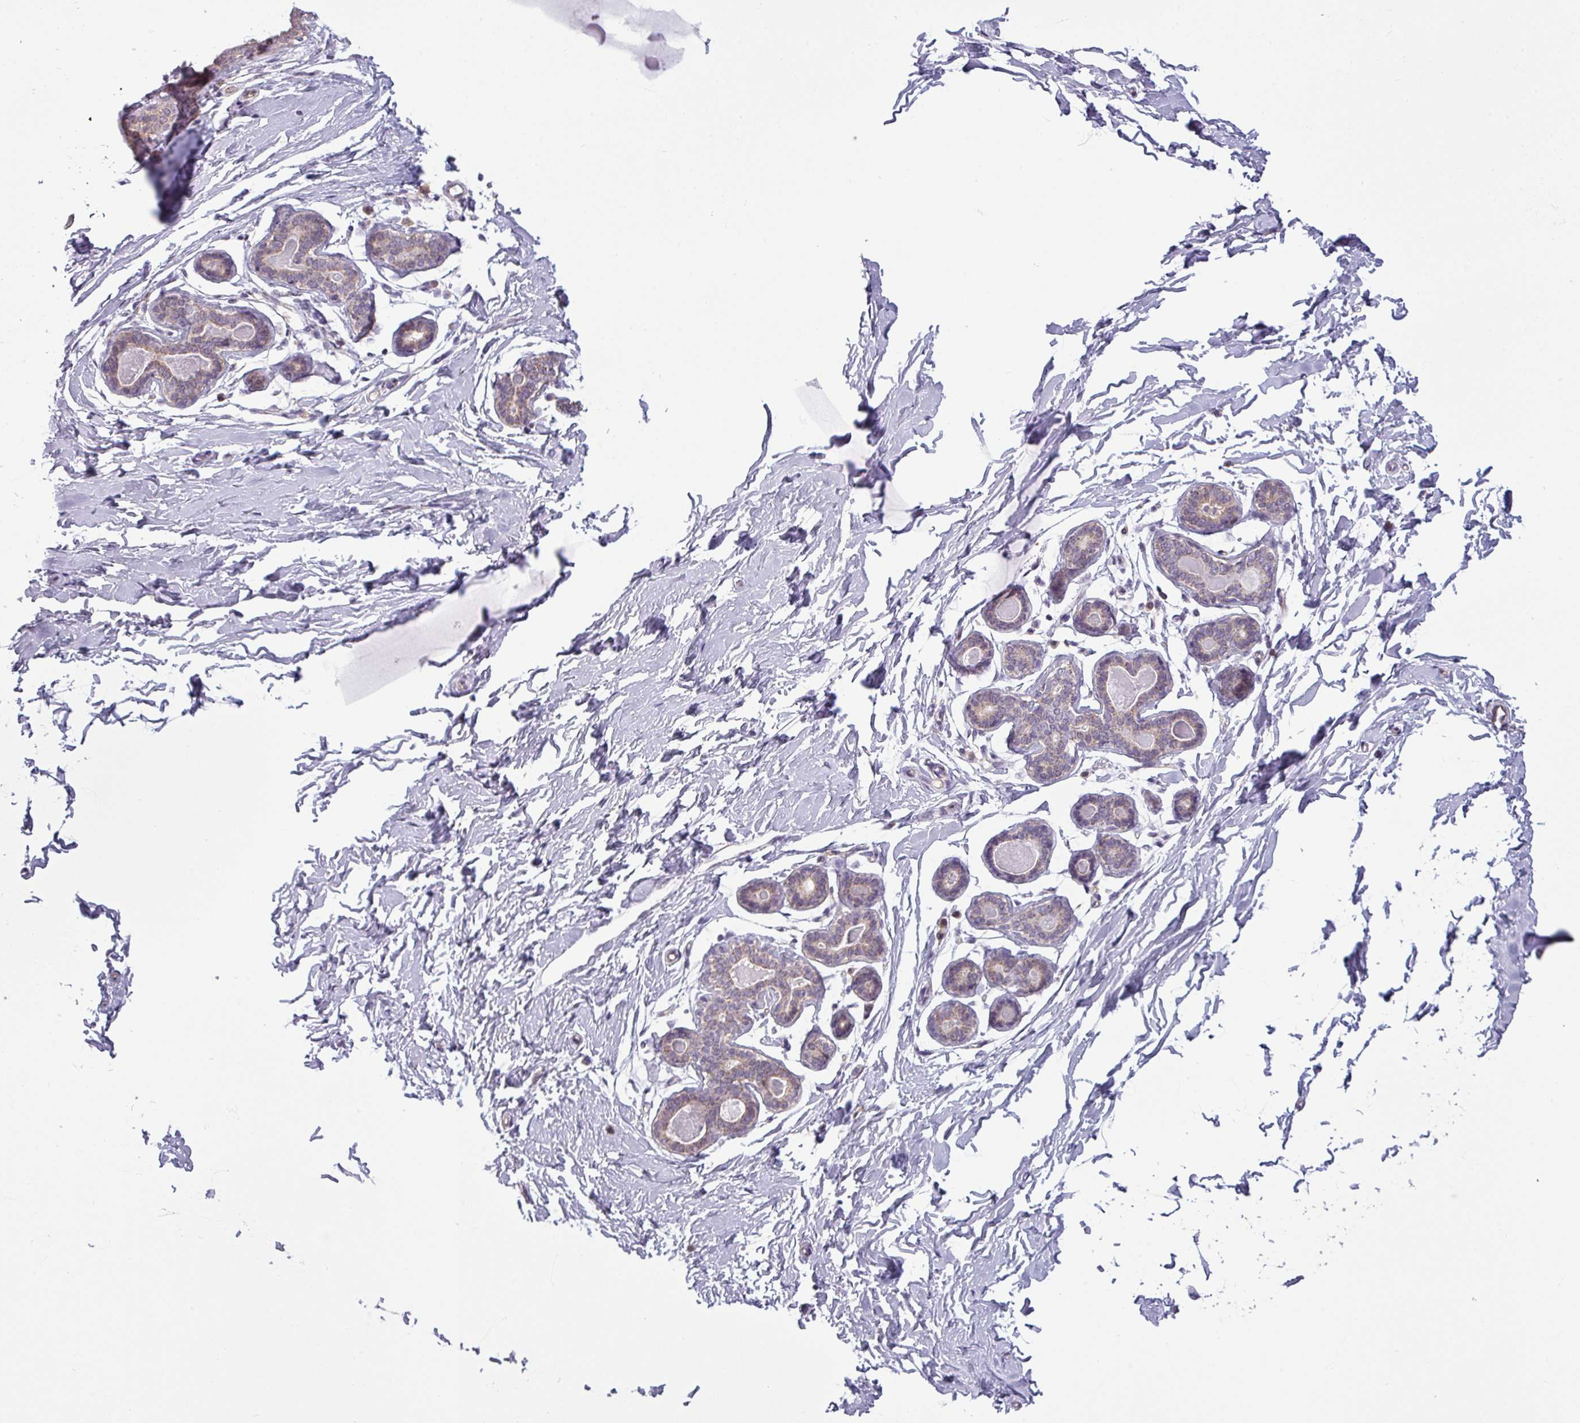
{"staining": {"intensity": "strong", "quantity": ">75%", "location": "cytoplasmic/membranous"}, "tissue": "breast", "cell_type": "Adipocytes", "image_type": "normal", "snomed": [{"axis": "morphology", "description": "Normal tissue, NOS"}, {"axis": "topography", "description": "Breast"}], "caption": "Protein staining shows strong cytoplasmic/membranous positivity in about >75% of adipocytes in benign breast.", "gene": "CCDC144A", "patient": {"sex": "female", "age": 23}}